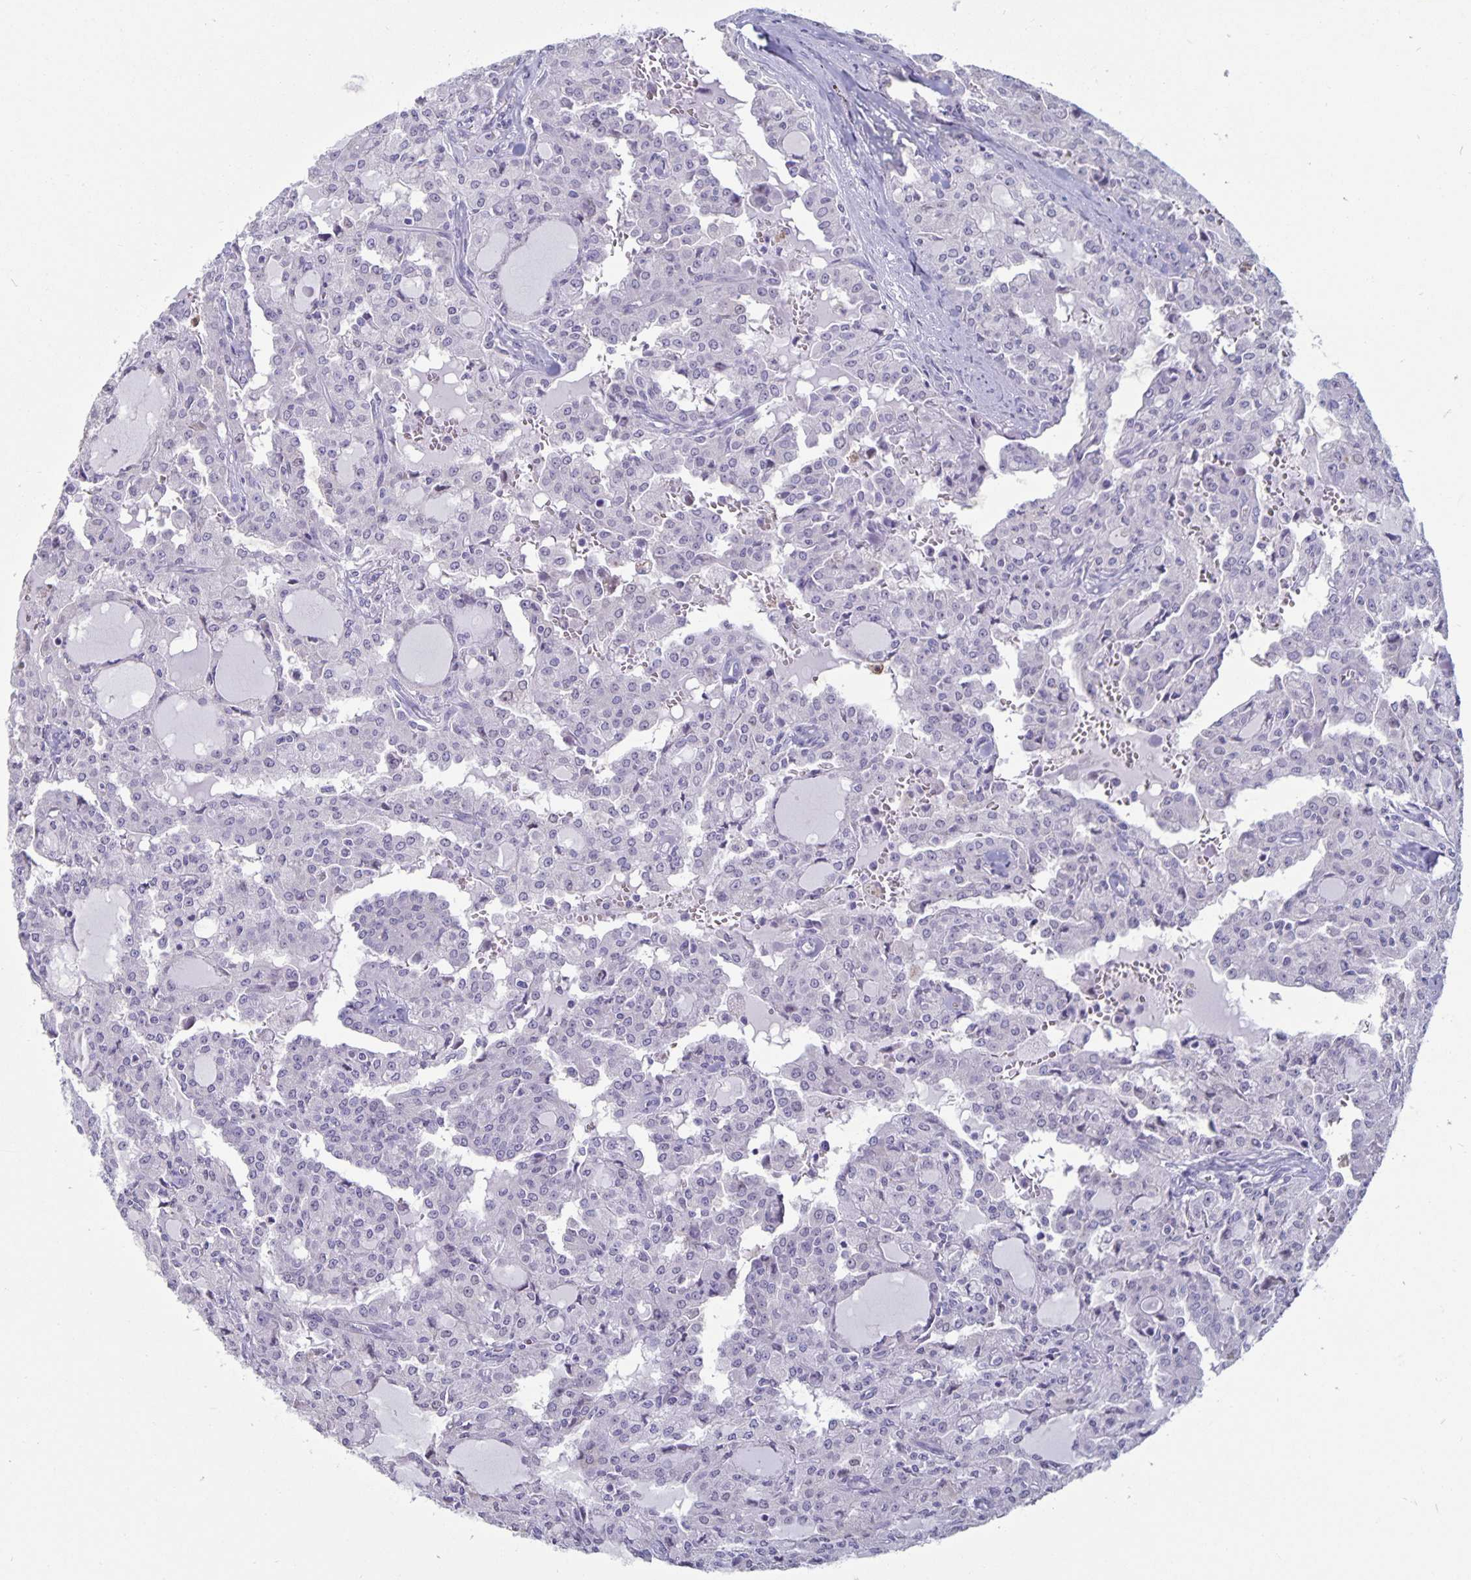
{"staining": {"intensity": "negative", "quantity": "none", "location": "none"}, "tissue": "head and neck cancer", "cell_type": "Tumor cells", "image_type": "cancer", "snomed": [{"axis": "morphology", "description": "Adenocarcinoma, NOS"}, {"axis": "topography", "description": "Head-Neck"}], "caption": "This is an immunohistochemistry (IHC) histopathology image of head and neck cancer (adenocarcinoma). There is no staining in tumor cells.", "gene": "PLCB3", "patient": {"sex": "male", "age": 64}}